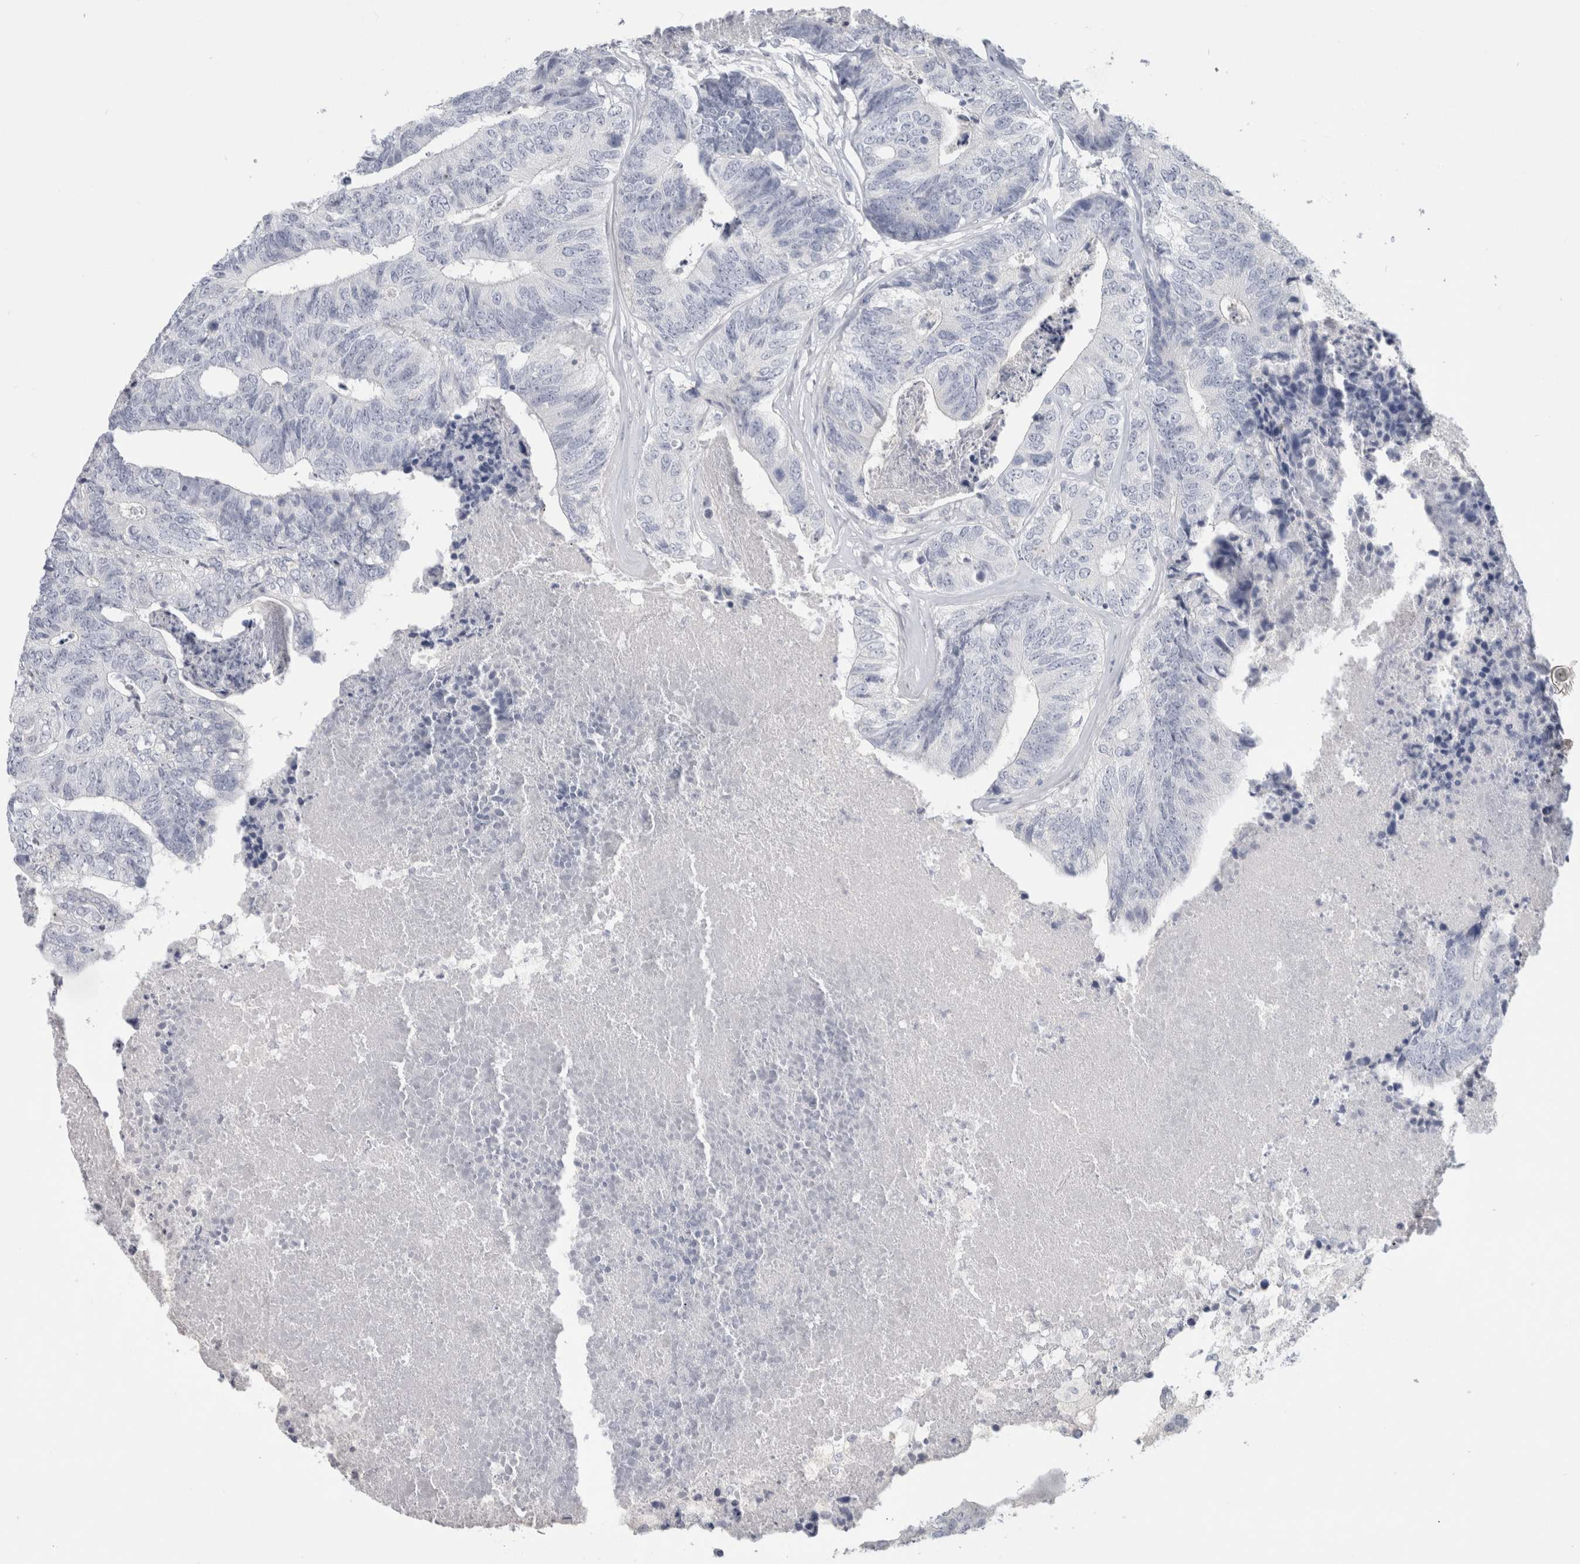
{"staining": {"intensity": "negative", "quantity": "none", "location": "none"}, "tissue": "colorectal cancer", "cell_type": "Tumor cells", "image_type": "cancer", "snomed": [{"axis": "morphology", "description": "Adenocarcinoma, NOS"}, {"axis": "topography", "description": "Colon"}], "caption": "Colorectal adenocarcinoma was stained to show a protein in brown. There is no significant staining in tumor cells.", "gene": "SLC6A1", "patient": {"sex": "female", "age": 67}}